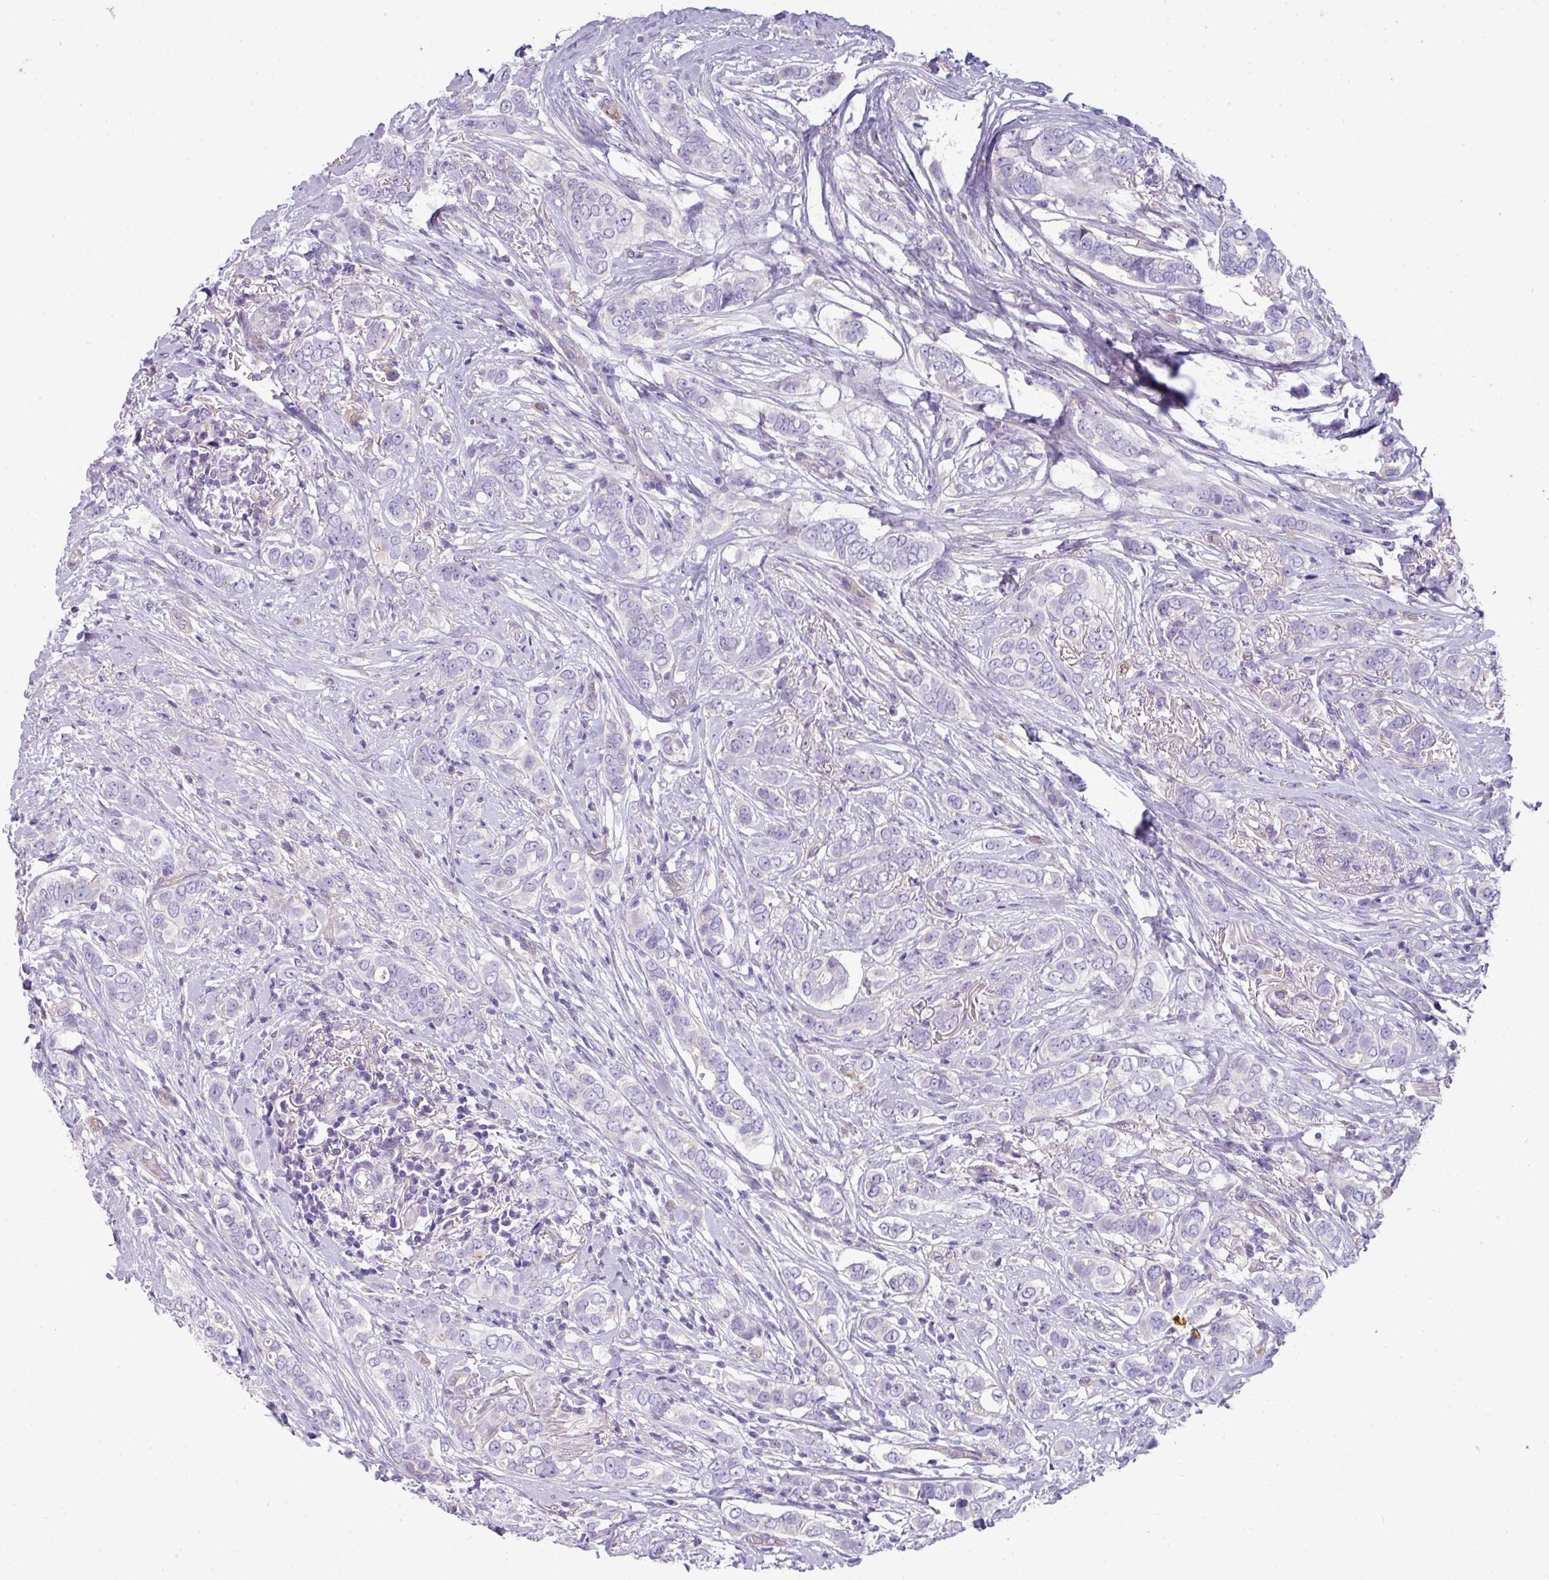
{"staining": {"intensity": "negative", "quantity": "none", "location": "none"}, "tissue": "breast cancer", "cell_type": "Tumor cells", "image_type": "cancer", "snomed": [{"axis": "morphology", "description": "Lobular carcinoma"}, {"axis": "topography", "description": "Breast"}], "caption": "Immunohistochemical staining of breast cancer (lobular carcinoma) demonstrates no significant staining in tumor cells. (Immunohistochemistry (ihc), brightfield microscopy, high magnification).", "gene": "ABCC5", "patient": {"sex": "female", "age": 51}}